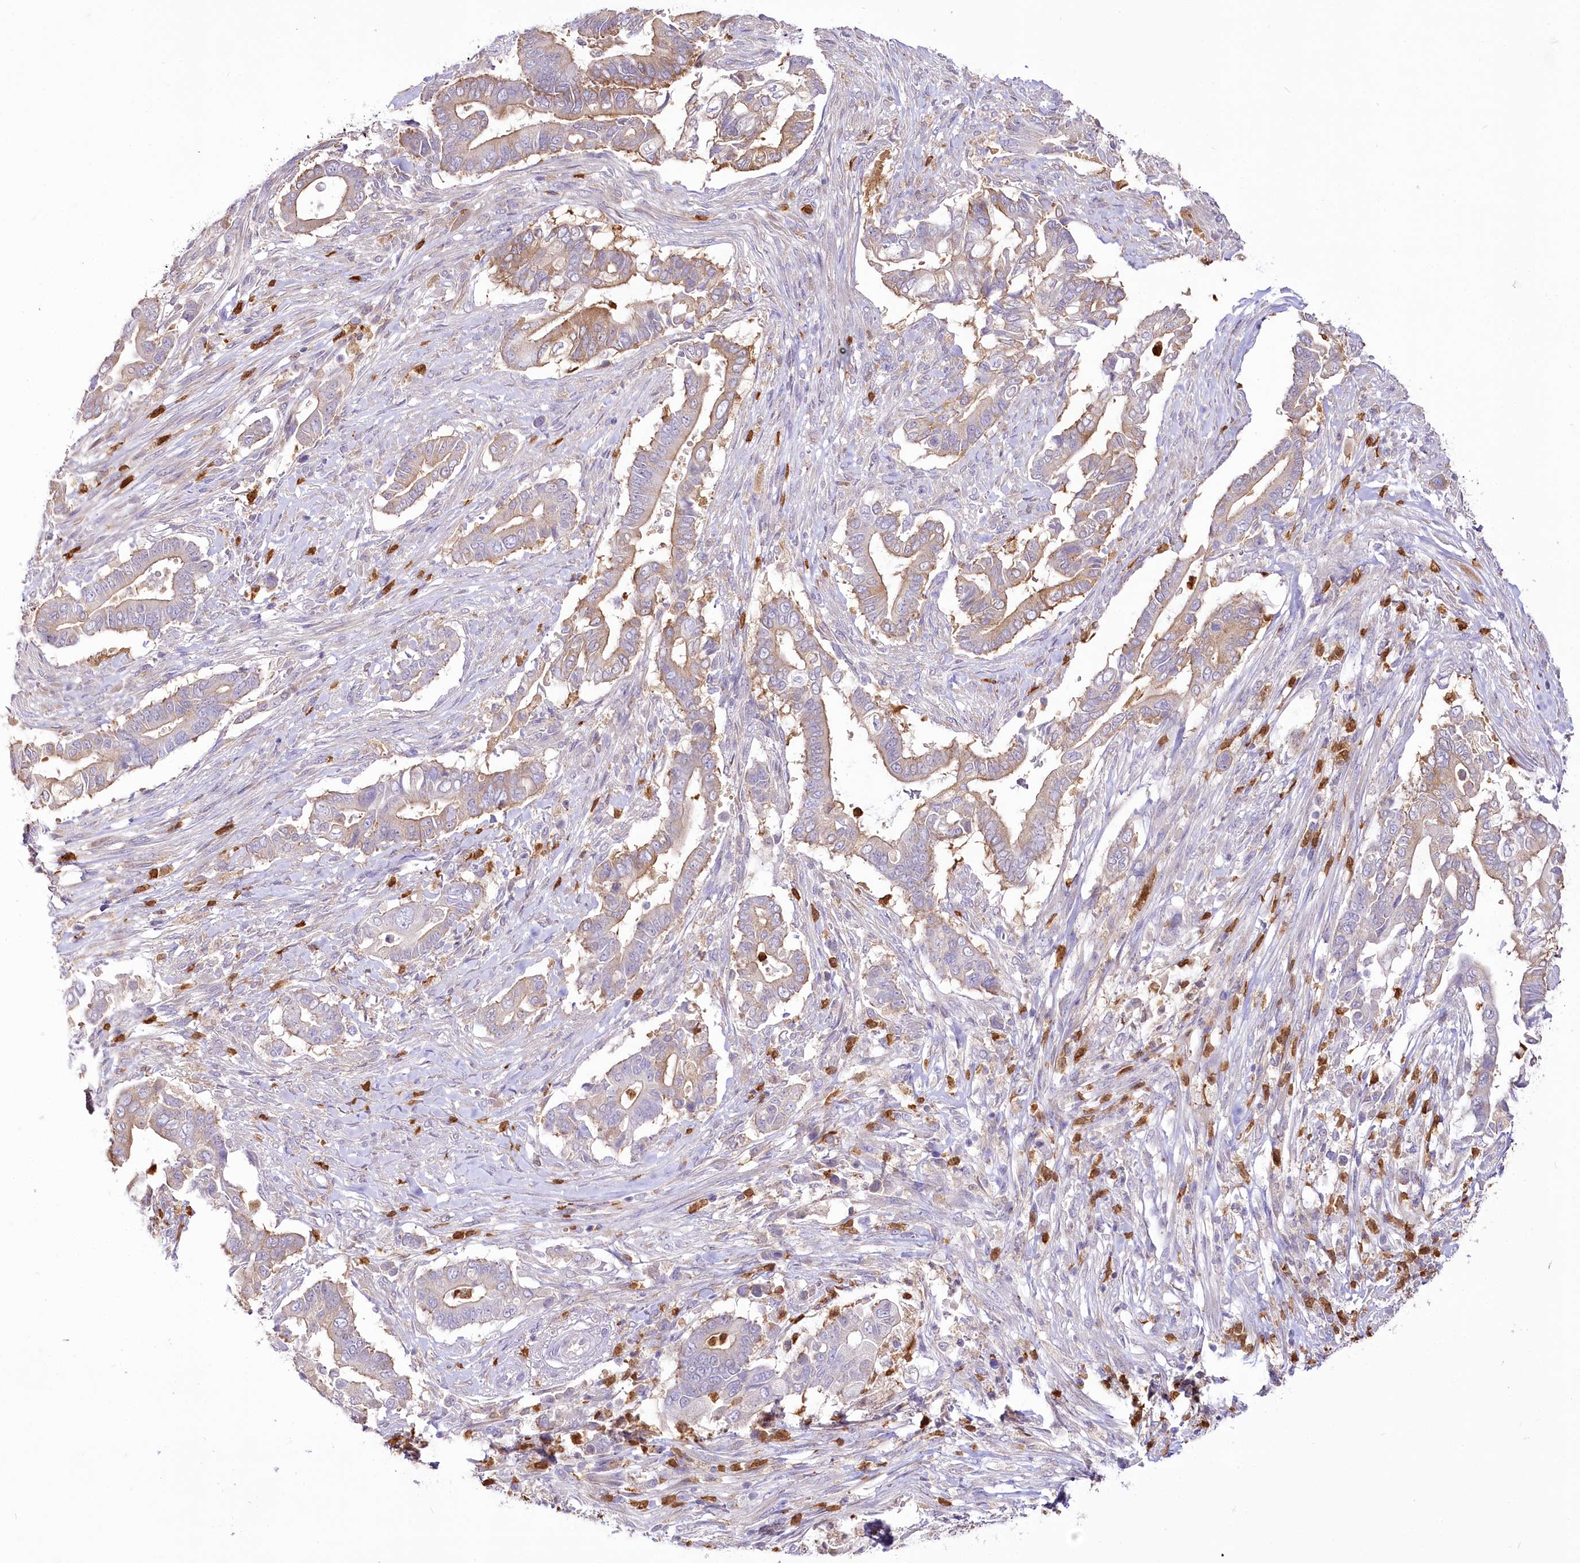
{"staining": {"intensity": "weak", "quantity": "25%-75%", "location": "cytoplasmic/membranous"}, "tissue": "pancreatic cancer", "cell_type": "Tumor cells", "image_type": "cancer", "snomed": [{"axis": "morphology", "description": "Adenocarcinoma, NOS"}, {"axis": "topography", "description": "Pancreas"}], "caption": "DAB (3,3'-diaminobenzidine) immunohistochemical staining of human pancreatic adenocarcinoma demonstrates weak cytoplasmic/membranous protein expression in about 25%-75% of tumor cells.", "gene": "DPYD", "patient": {"sex": "male", "age": 68}}